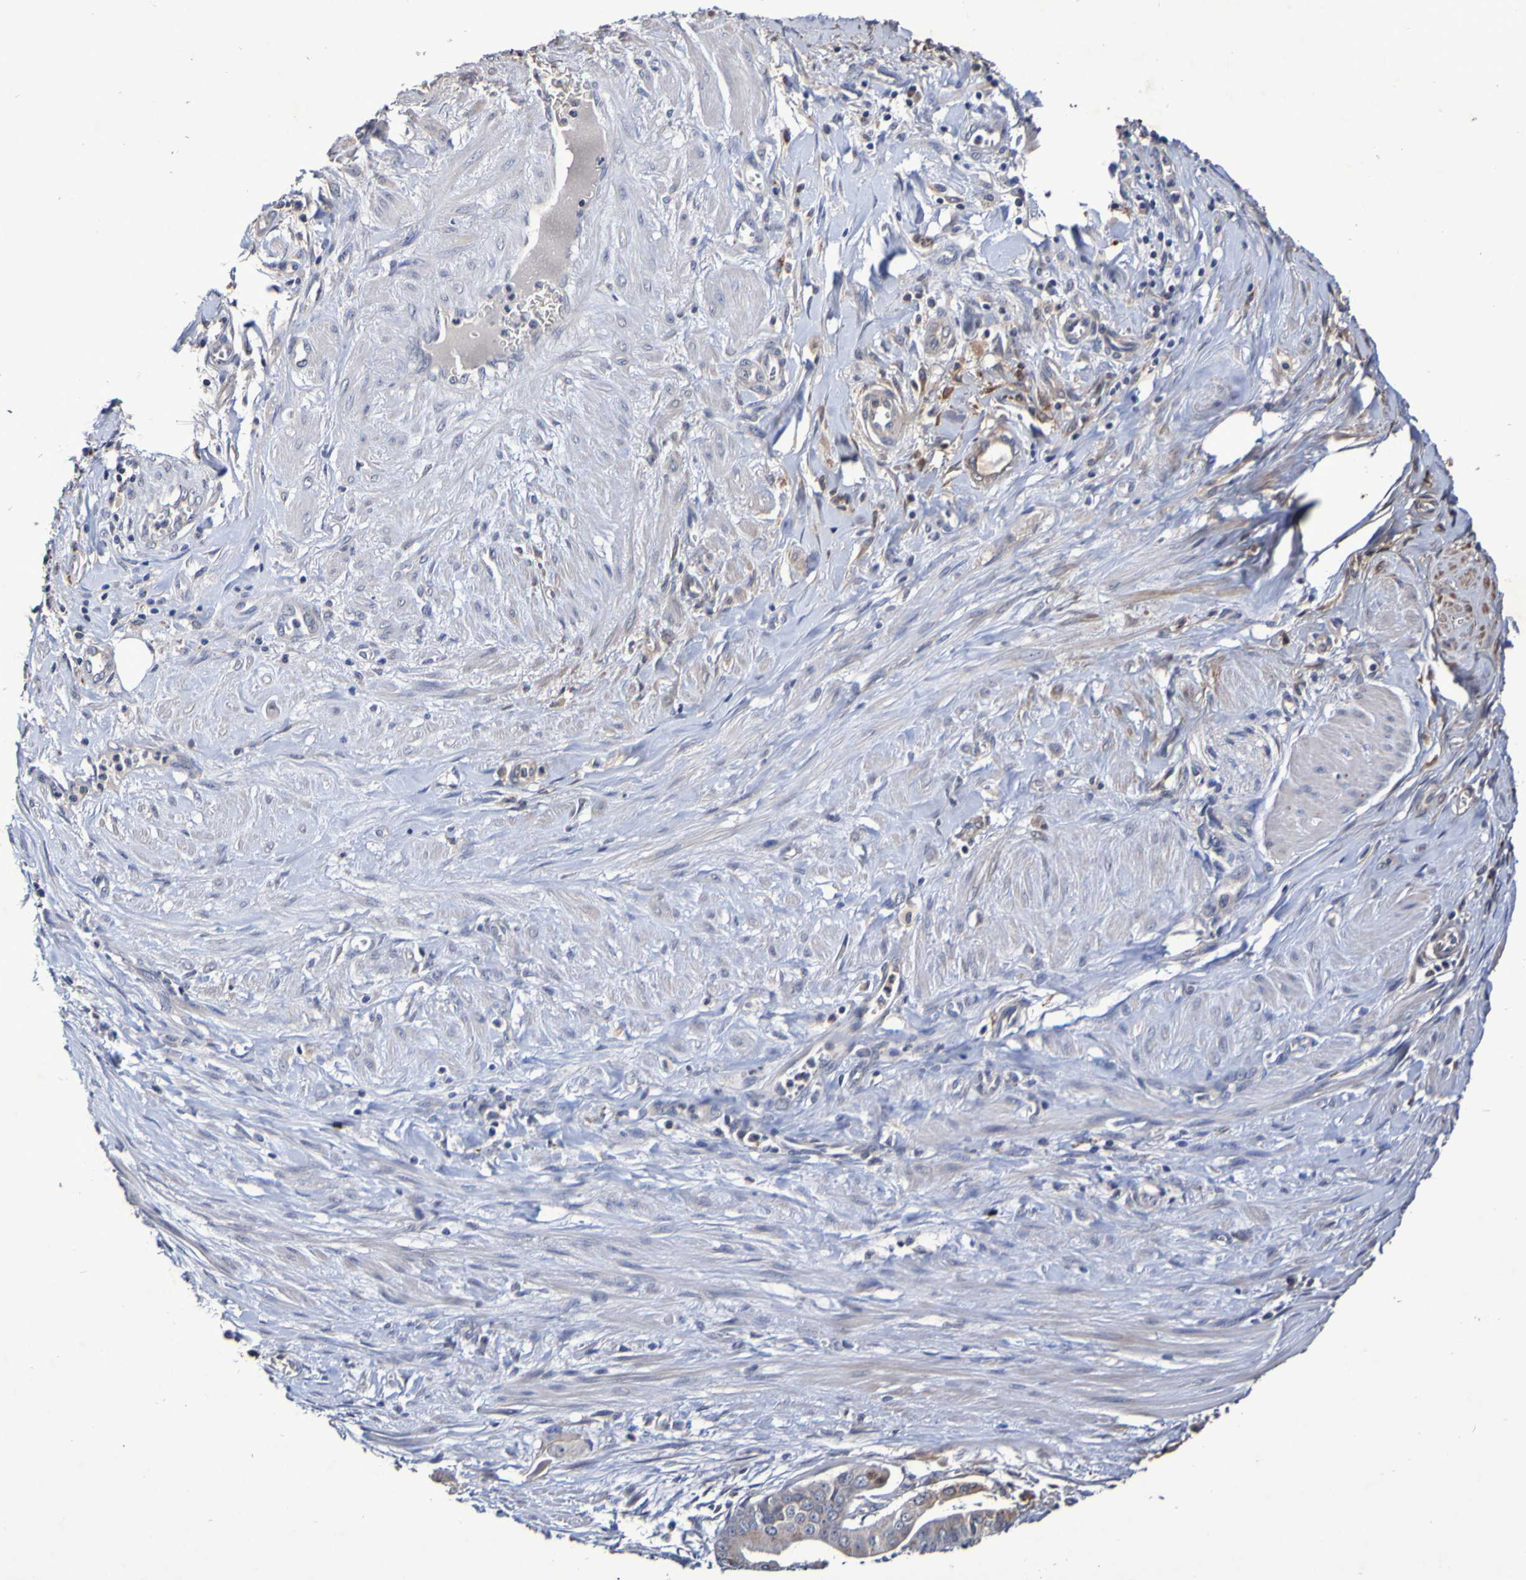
{"staining": {"intensity": "strong", "quantity": "<25%", "location": "cytoplasmic/membranous"}, "tissue": "pancreatic cancer", "cell_type": "Tumor cells", "image_type": "cancer", "snomed": [{"axis": "morphology", "description": "Adenocarcinoma, NOS"}, {"axis": "topography", "description": "Pancreas"}], "caption": "Pancreatic cancer stained with immunohistochemistry (IHC) reveals strong cytoplasmic/membranous positivity in approximately <25% of tumor cells. The staining was performed using DAB (3,3'-diaminobenzidine), with brown indicating positive protein expression. Nuclei are stained blue with hematoxylin.", "gene": "PTP4A2", "patient": {"sex": "female", "age": 75}}